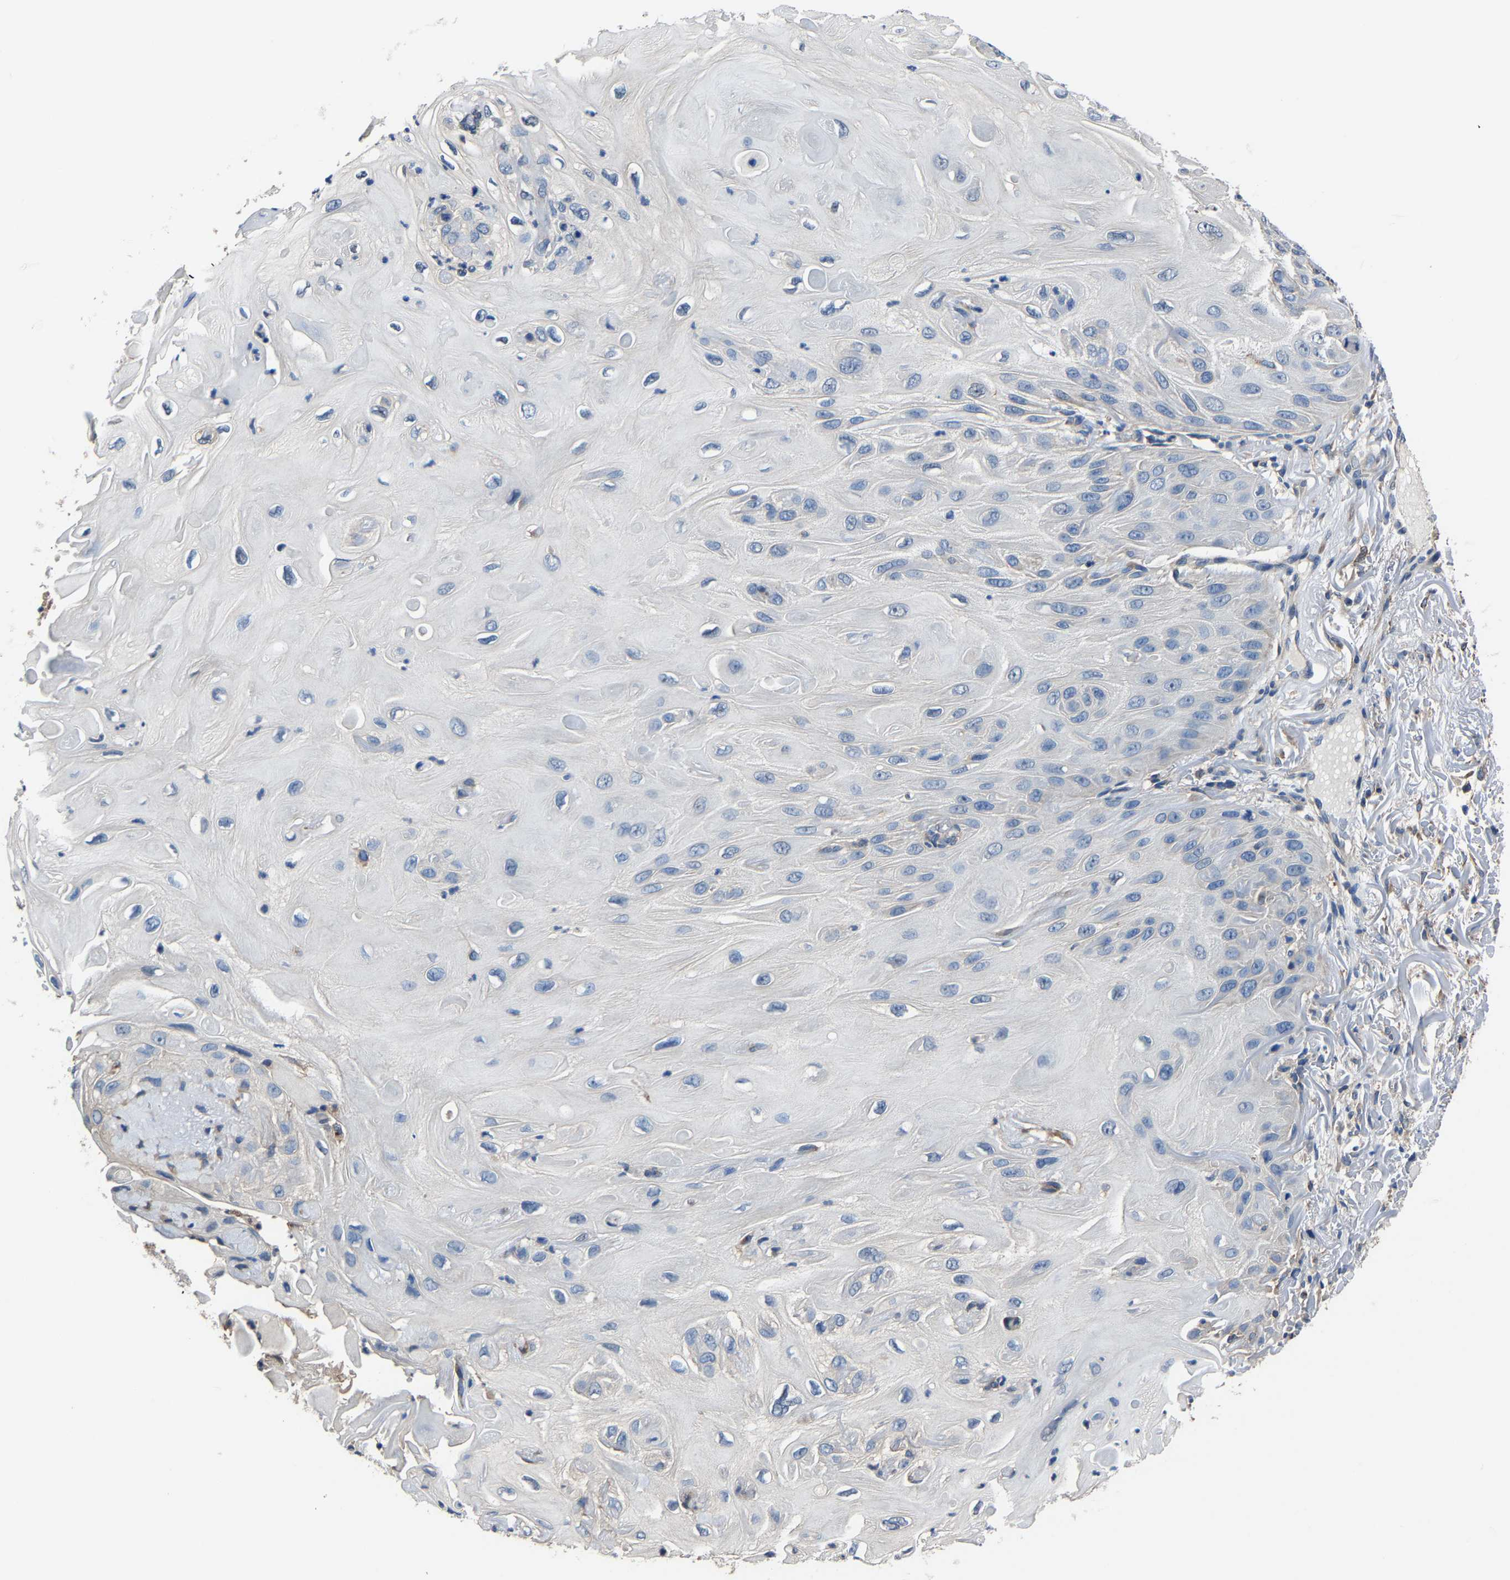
{"staining": {"intensity": "negative", "quantity": "none", "location": "none"}, "tissue": "skin cancer", "cell_type": "Tumor cells", "image_type": "cancer", "snomed": [{"axis": "morphology", "description": "Squamous cell carcinoma, NOS"}, {"axis": "topography", "description": "Skin"}], "caption": "Squamous cell carcinoma (skin) was stained to show a protein in brown. There is no significant positivity in tumor cells.", "gene": "STRBP", "patient": {"sex": "female", "age": 77}}